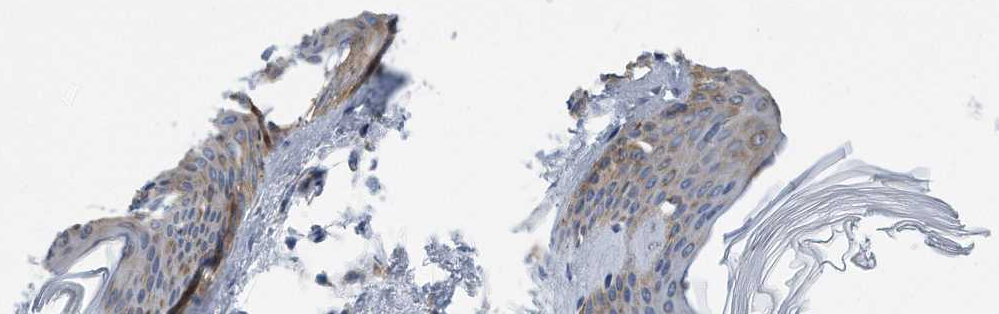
{"staining": {"intensity": "negative", "quantity": "none", "location": "none"}, "tissue": "skin", "cell_type": "Fibroblasts", "image_type": "normal", "snomed": [{"axis": "morphology", "description": "Normal tissue, NOS"}, {"axis": "topography", "description": "Skin"}], "caption": "Immunohistochemistry (IHC) histopathology image of normal skin: skin stained with DAB (3,3'-diaminobenzidine) shows no significant protein positivity in fibroblasts. The staining is performed using DAB brown chromogen with nuclei counter-stained in using hematoxylin.", "gene": "RPL26L1", "patient": {"sex": "female", "age": 27}}